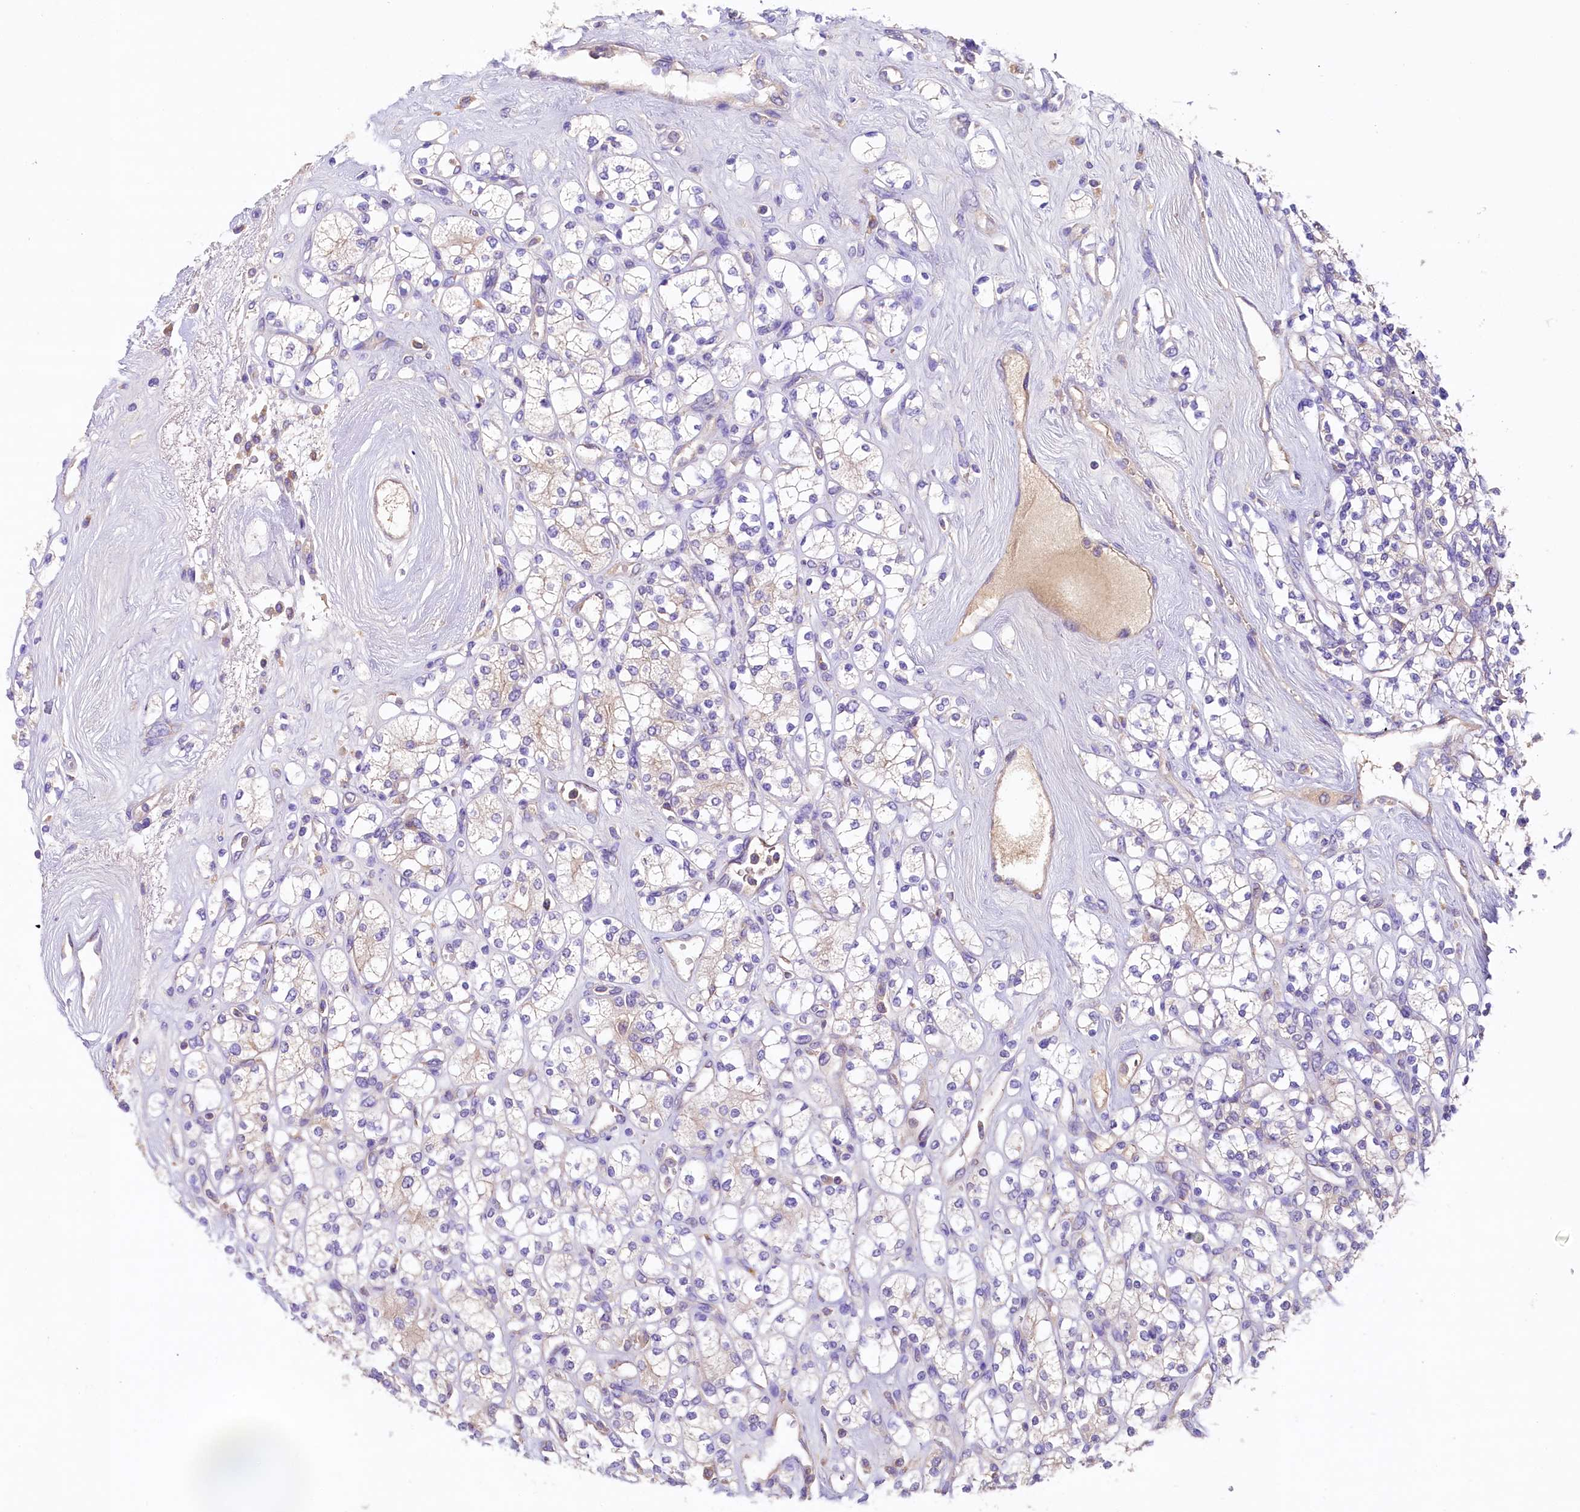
{"staining": {"intensity": "negative", "quantity": "none", "location": "none"}, "tissue": "renal cancer", "cell_type": "Tumor cells", "image_type": "cancer", "snomed": [{"axis": "morphology", "description": "Adenocarcinoma, NOS"}, {"axis": "topography", "description": "Kidney"}], "caption": "DAB immunohistochemical staining of adenocarcinoma (renal) shows no significant positivity in tumor cells.", "gene": "PMPCB", "patient": {"sex": "male", "age": 77}}